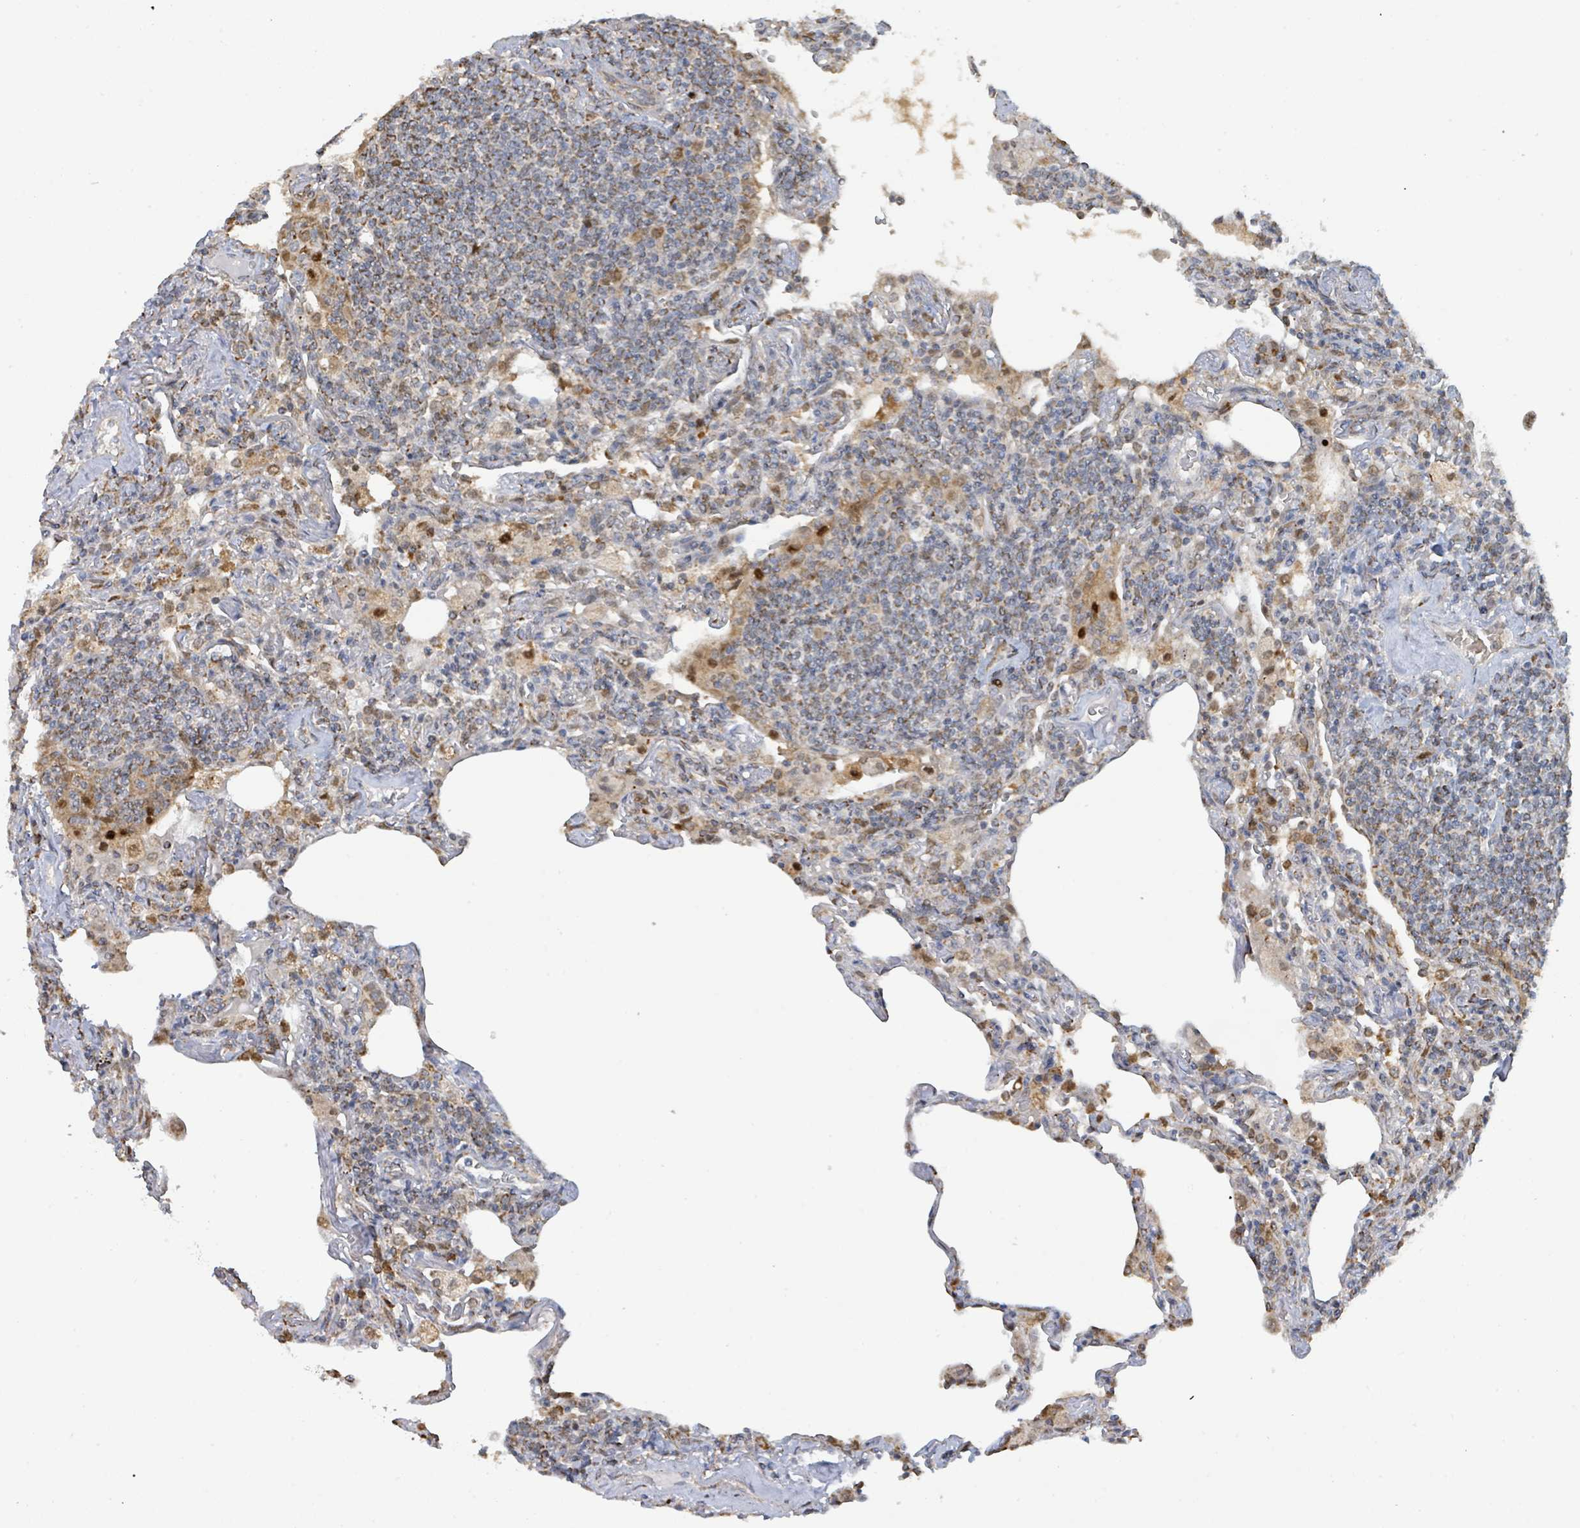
{"staining": {"intensity": "weak", "quantity": "25%-75%", "location": "cytoplasmic/membranous"}, "tissue": "lymphoma", "cell_type": "Tumor cells", "image_type": "cancer", "snomed": [{"axis": "morphology", "description": "Malignant lymphoma, non-Hodgkin's type, Low grade"}, {"axis": "topography", "description": "Lung"}], "caption": "Protein expression by immunohistochemistry (IHC) demonstrates weak cytoplasmic/membranous staining in about 25%-75% of tumor cells in lymphoma. Nuclei are stained in blue.", "gene": "PSMB7", "patient": {"sex": "female", "age": 71}}